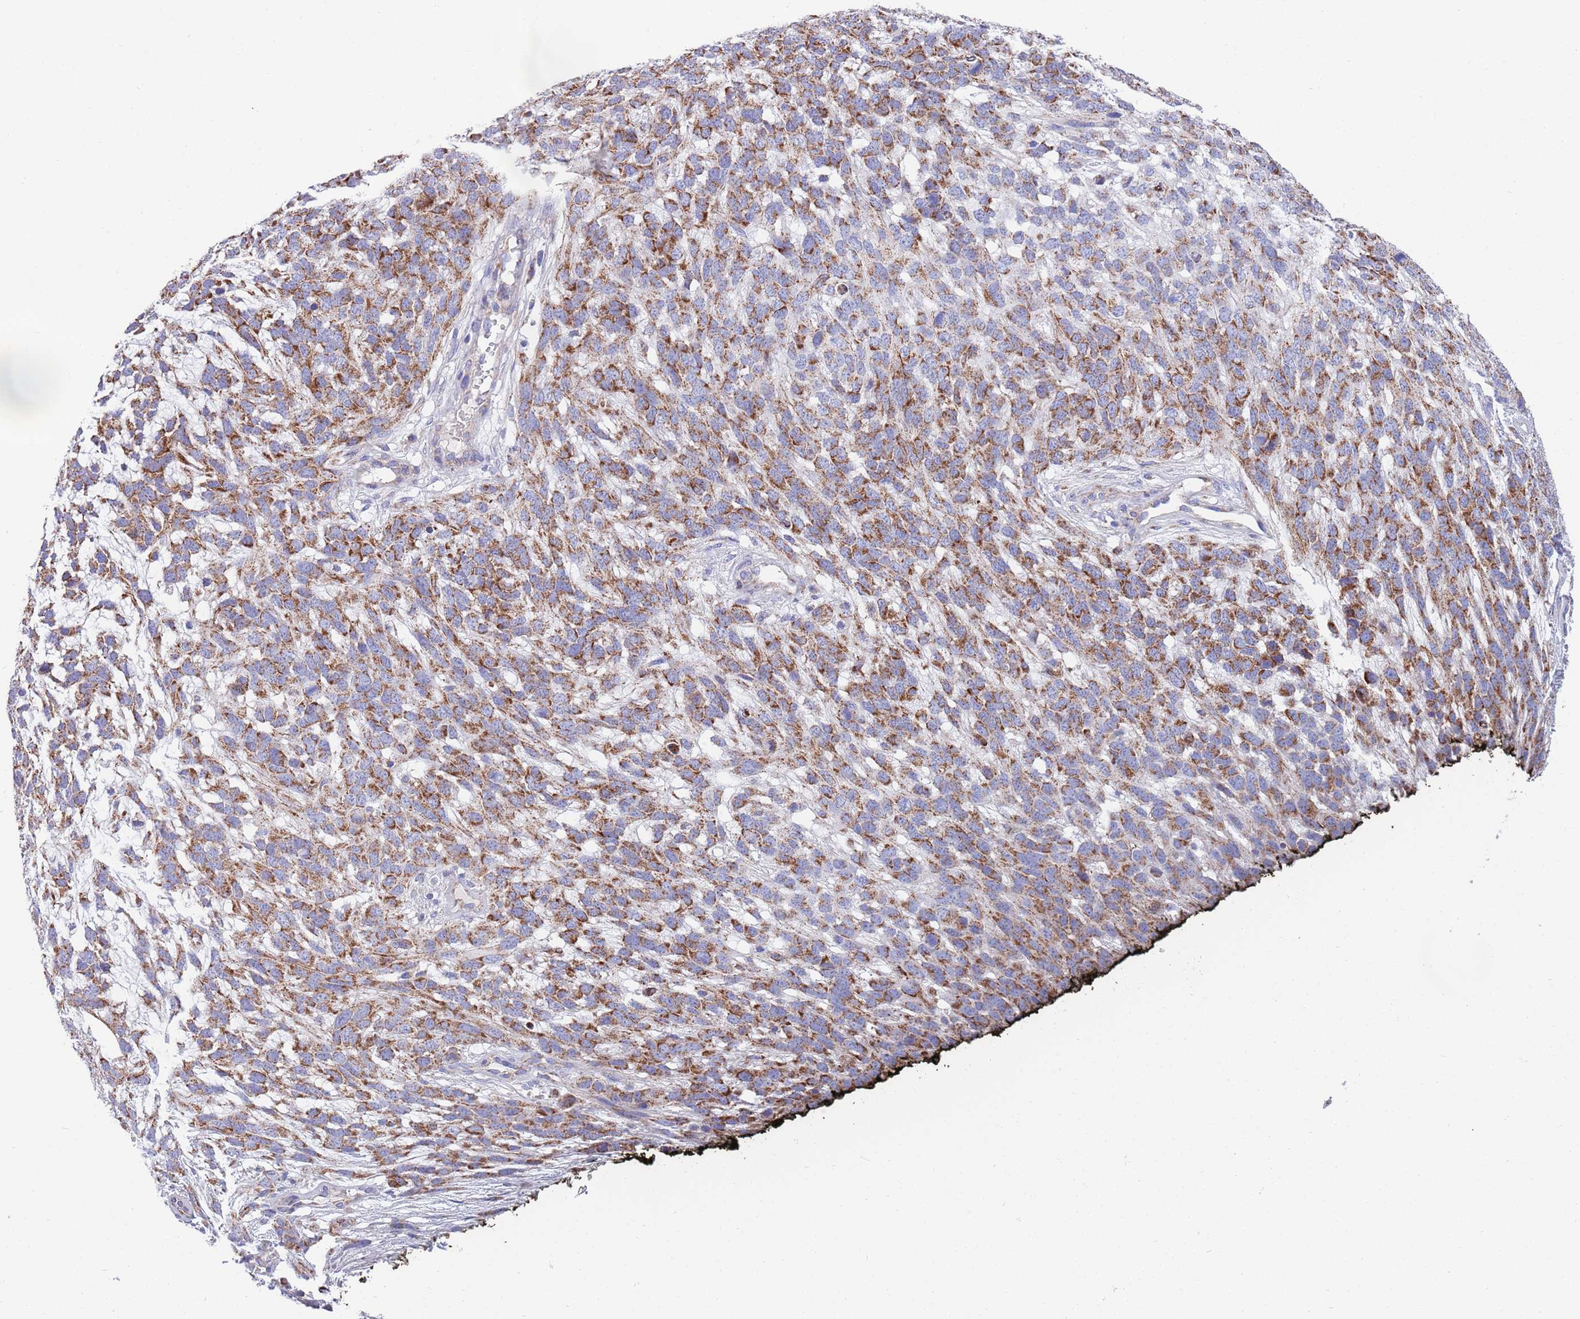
{"staining": {"intensity": "strong", "quantity": ">75%", "location": "cytoplasmic/membranous"}, "tissue": "melanoma", "cell_type": "Tumor cells", "image_type": "cancer", "snomed": [{"axis": "morphology", "description": "Normal morphology"}, {"axis": "morphology", "description": "Malignant melanoma, NOS"}, {"axis": "topography", "description": "Skin"}], "caption": "Human melanoma stained for a protein (brown) reveals strong cytoplasmic/membranous positive expression in about >75% of tumor cells.", "gene": "EMC8", "patient": {"sex": "female", "age": 72}}